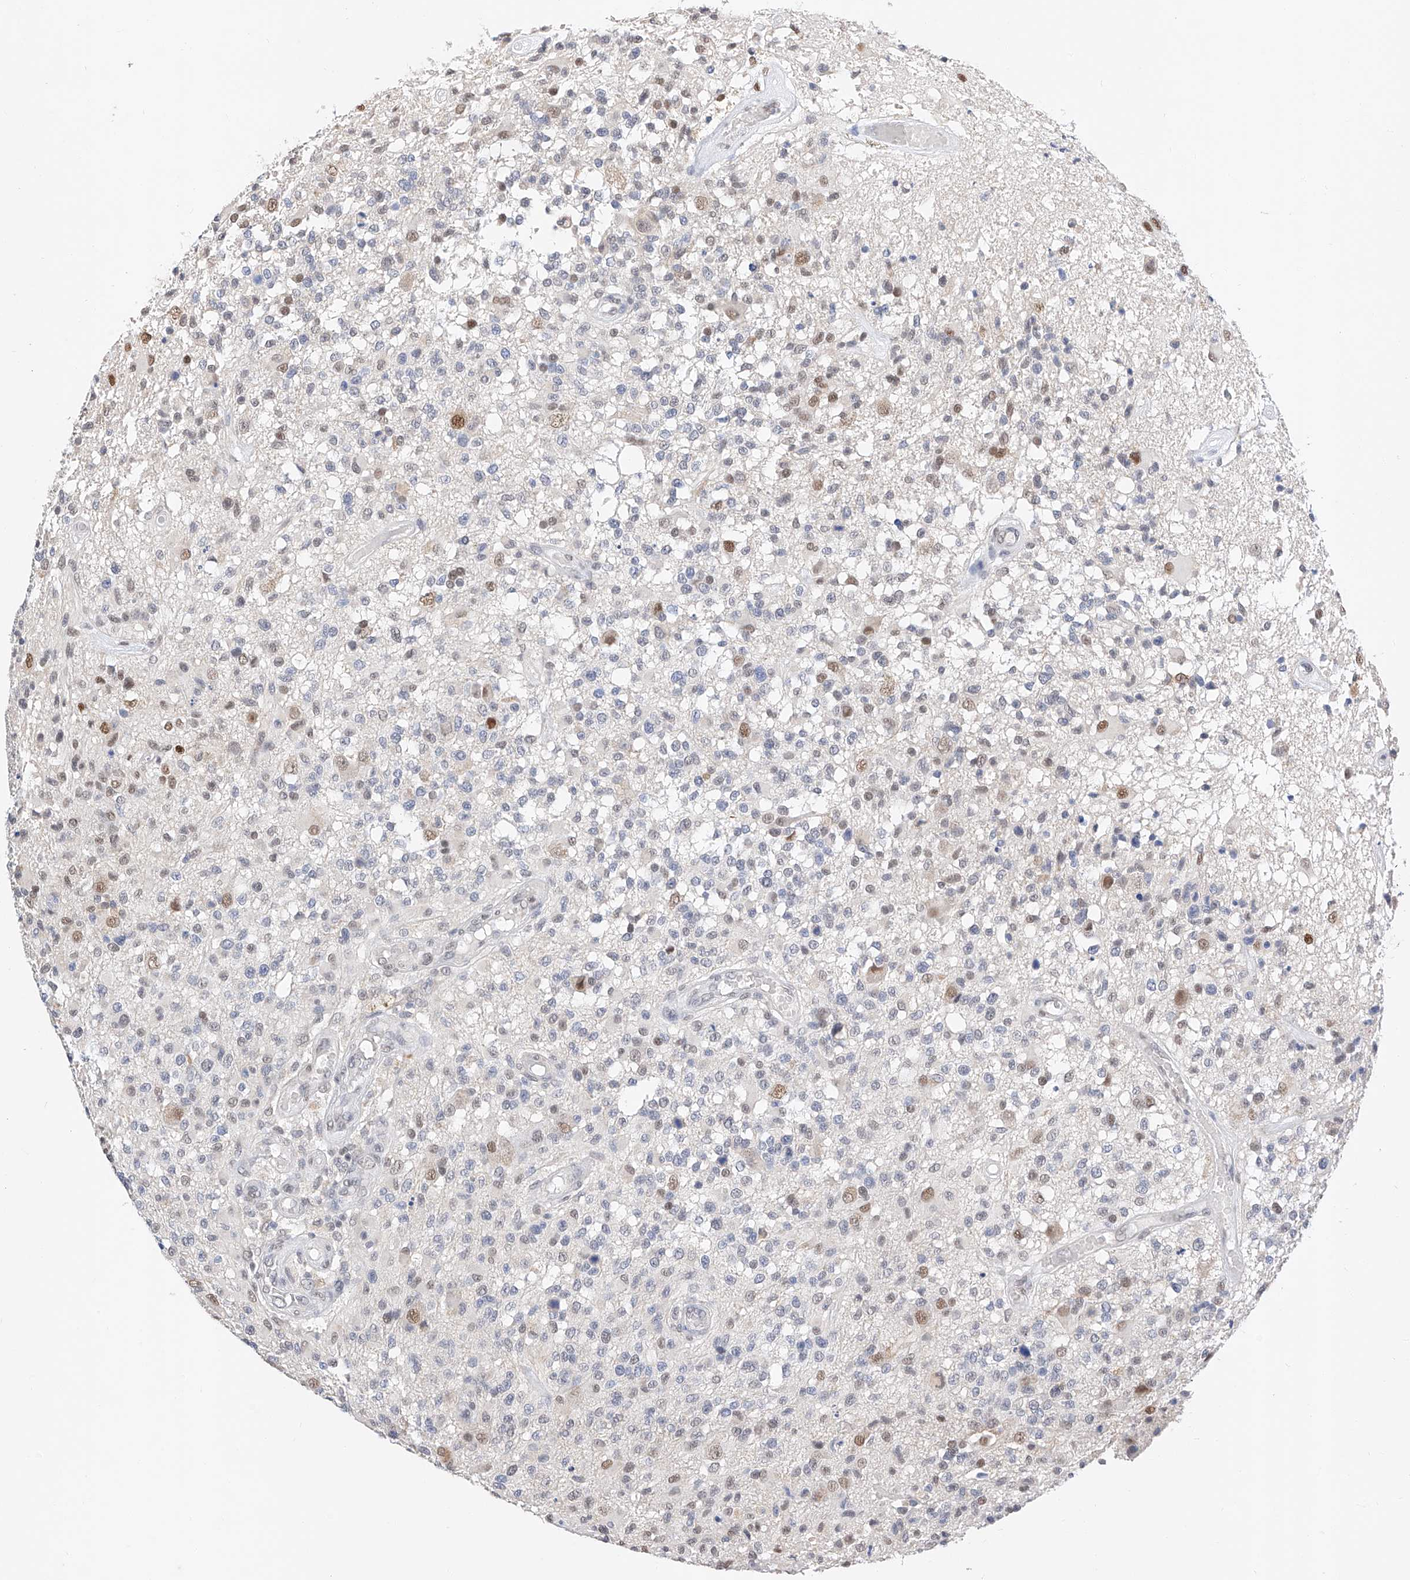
{"staining": {"intensity": "moderate", "quantity": "25%-75%", "location": "nuclear"}, "tissue": "glioma", "cell_type": "Tumor cells", "image_type": "cancer", "snomed": [{"axis": "morphology", "description": "Glioma, malignant, High grade"}, {"axis": "morphology", "description": "Glioblastoma, NOS"}, {"axis": "topography", "description": "Brain"}], "caption": "Approximately 25%-75% of tumor cells in human glioma exhibit moderate nuclear protein expression as visualized by brown immunohistochemical staining.", "gene": "KCNJ1", "patient": {"sex": "male", "age": 60}}